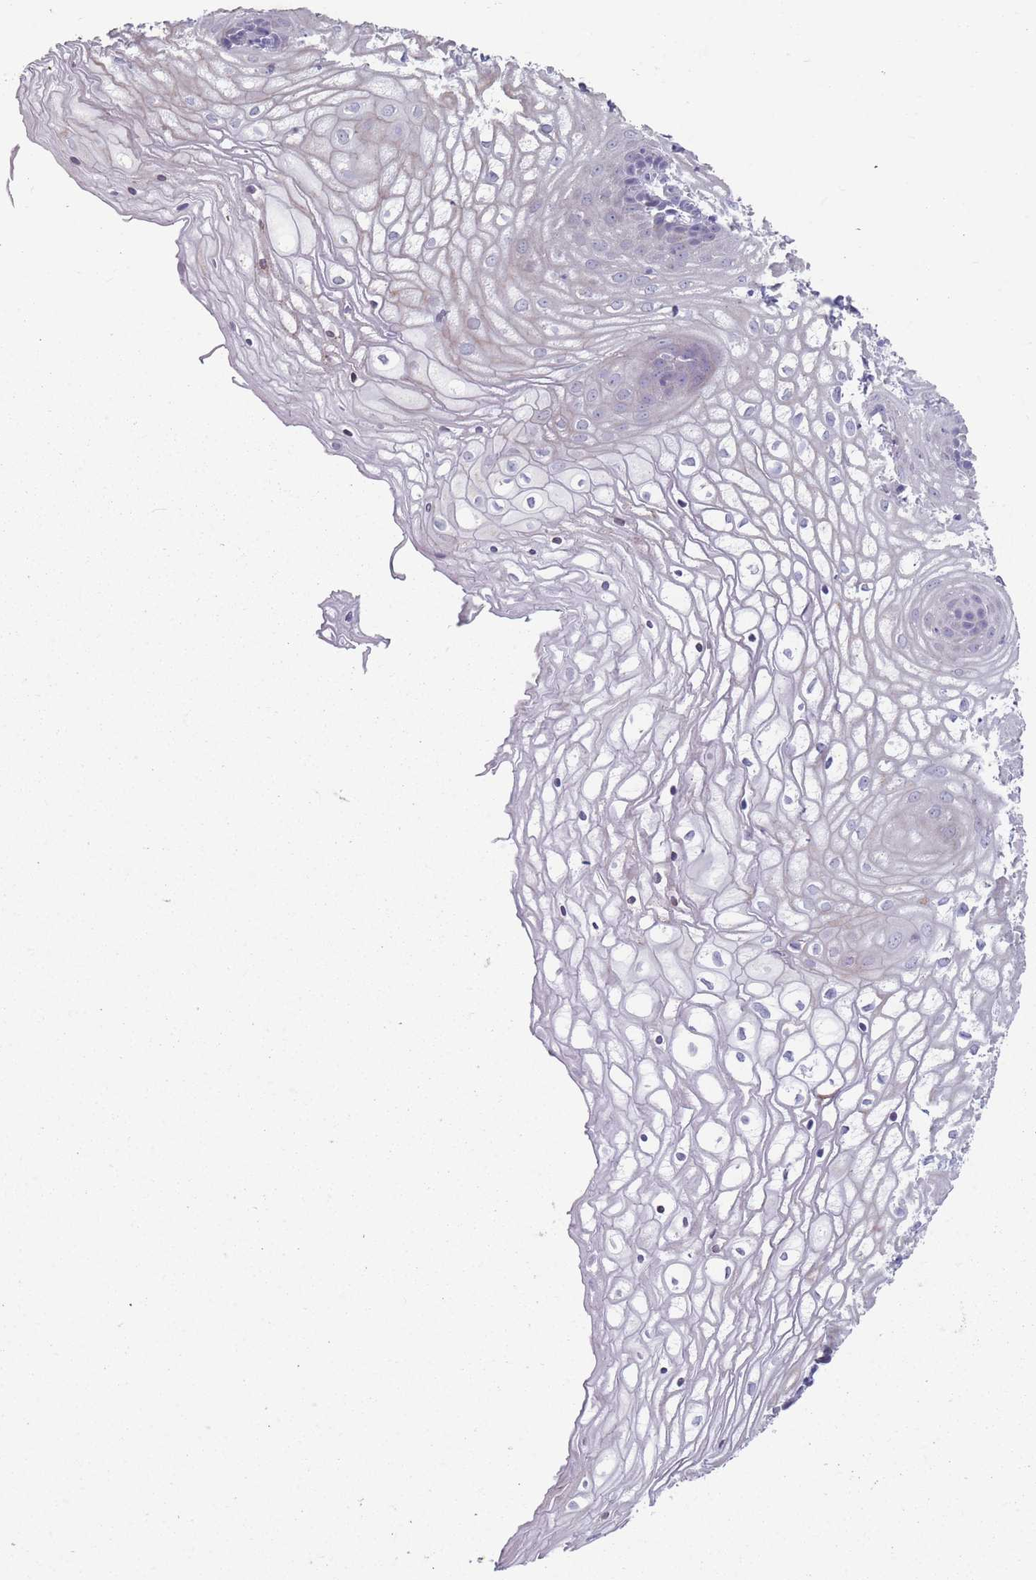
{"staining": {"intensity": "negative", "quantity": "none", "location": "none"}, "tissue": "vagina", "cell_type": "Squamous epithelial cells", "image_type": "normal", "snomed": [{"axis": "morphology", "description": "Normal tissue, NOS"}, {"axis": "topography", "description": "Vagina"}], "caption": "Human vagina stained for a protein using immunohistochemistry (IHC) displays no expression in squamous epithelial cells.", "gene": "PAIP2B", "patient": {"sex": "female", "age": 34}}